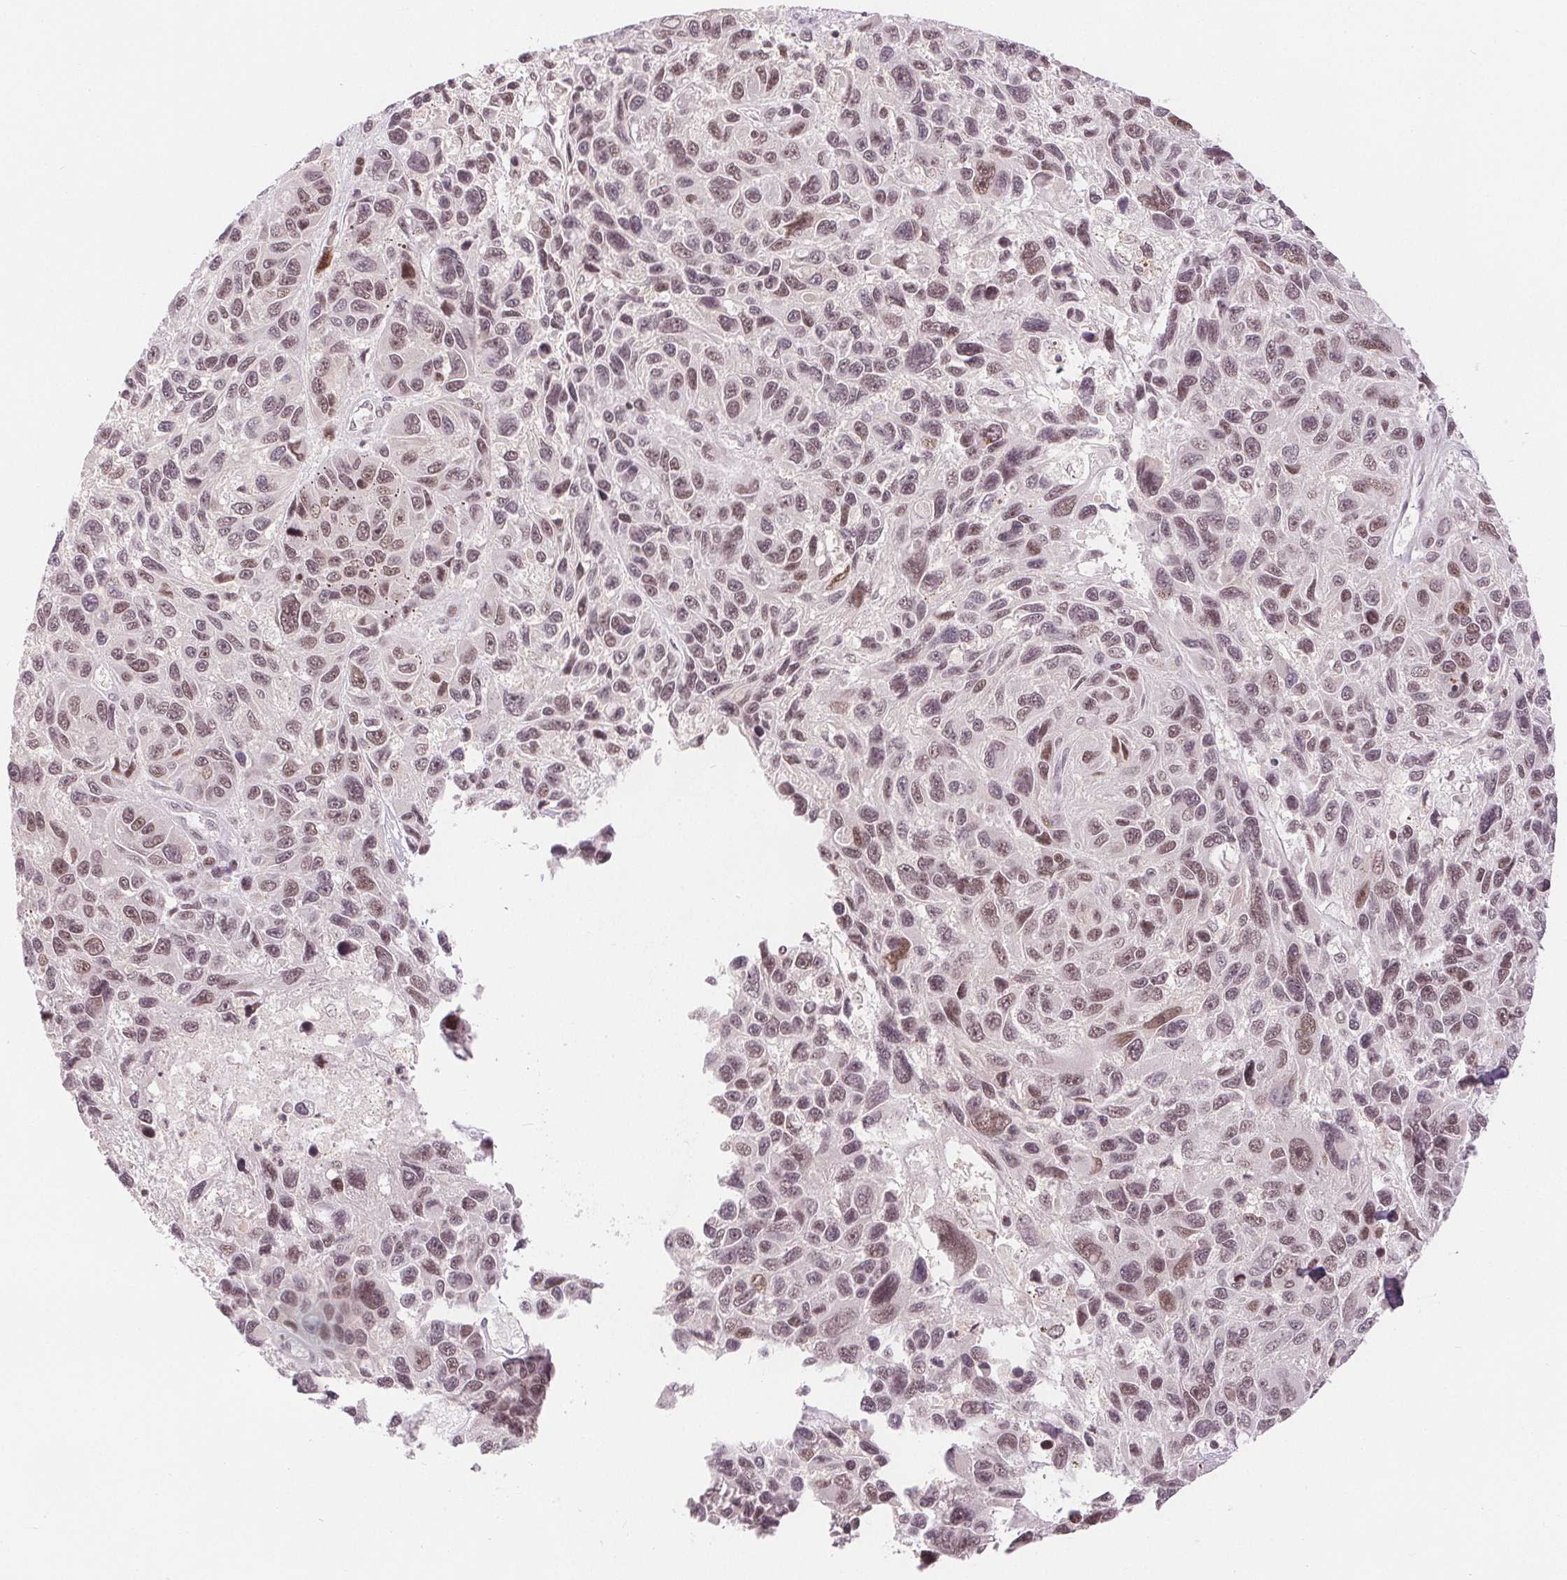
{"staining": {"intensity": "weak", "quantity": "25%-75%", "location": "nuclear"}, "tissue": "melanoma", "cell_type": "Tumor cells", "image_type": "cancer", "snomed": [{"axis": "morphology", "description": "Malignant melanoma, NOS"}, {"axis": "topography", "description": "Skin"}], "caption": "Malignant melanoma stained with DAB (3,3'-diaminobenzidine) immunohistochemistry (IHC) shows low levels of weak nuclear positivity in about 25%-75% of tumor cells. (IHC, brightfield microscopy, high magnification).", "gene": "DEK", "patient": {"sex": "male", "age": 53}}